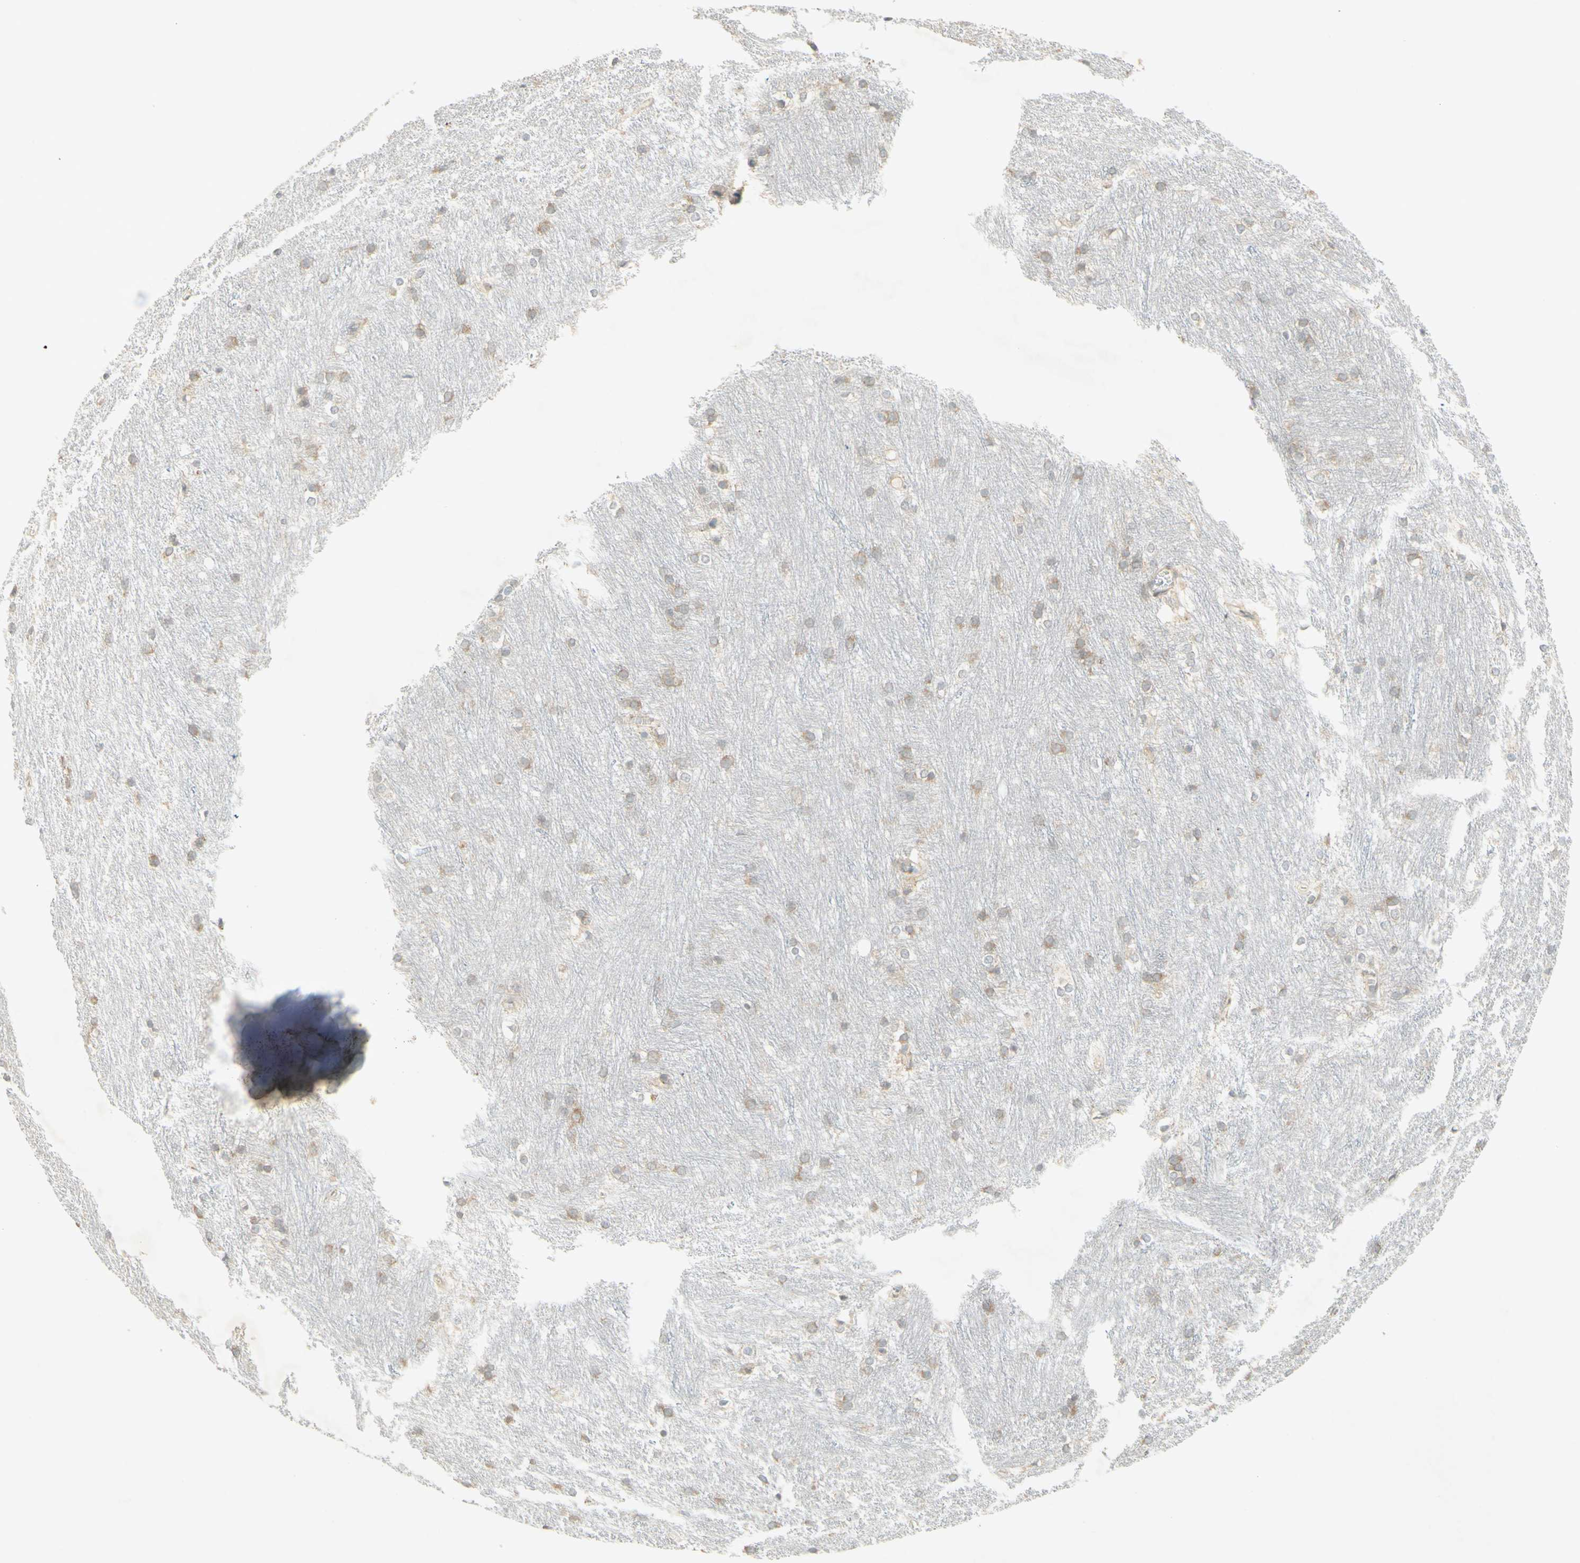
{"staining": {"intensity": "moderate", "quantity": "<25%", "location": "cytoplasmic/membranous"}, "tissue": "caudate", "cell_type": "Glial cells", "image_type": "normal", "snomed": [{"axis": "morphology", "description": "Normal tissue, NOS"}, {"axis": "topography", "description": "Lateral ventricle wall"}], "caption": "A brown stain labels moderate cytoplasmic/membranous staining of a protein in glial cells of benign caudate.", "gene": "ETF1", "patient": {"sex": "female", "age": 19}}